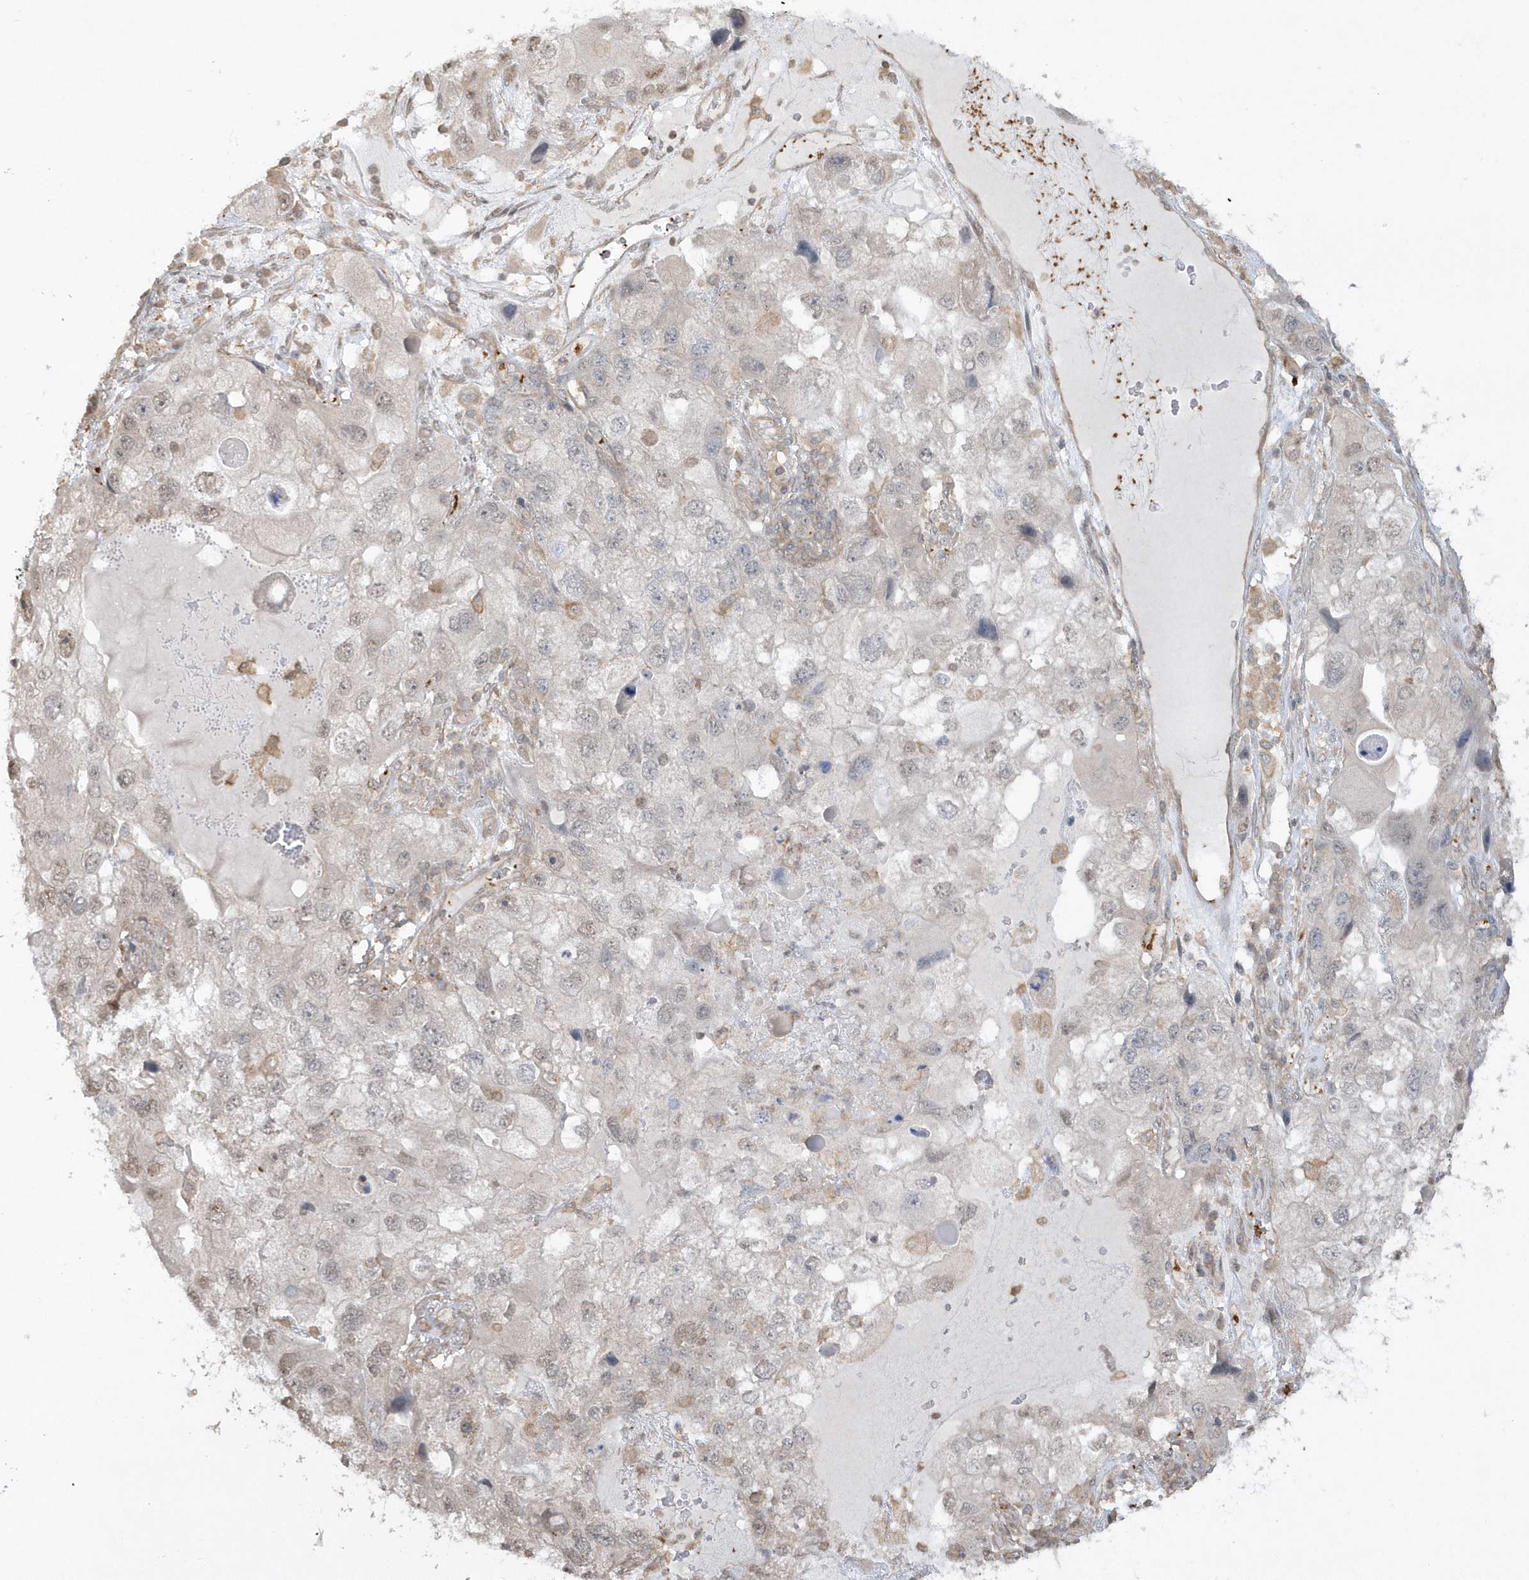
{"staining": {"intensity": "negative", "quantity": "none", "location": "none"}, "tissue": "endometrial cancer", "cell_type": "Tumor cells", "image_type": "cancer", "snomed": [{"axis": "morphology", "description": "Adenocarcinoma, NOS"}, {"axis": "topography", "description": "Endometrium"}], "caption": "An immunohistochemistry (IHC) histopathology image of adenocarcinoma (endometrial) is shown. There is no staining in tumor cells of adenocarcinoma (endometrial).", "gene": "BSN", "patient": {"sex": "female", "age": 49}}